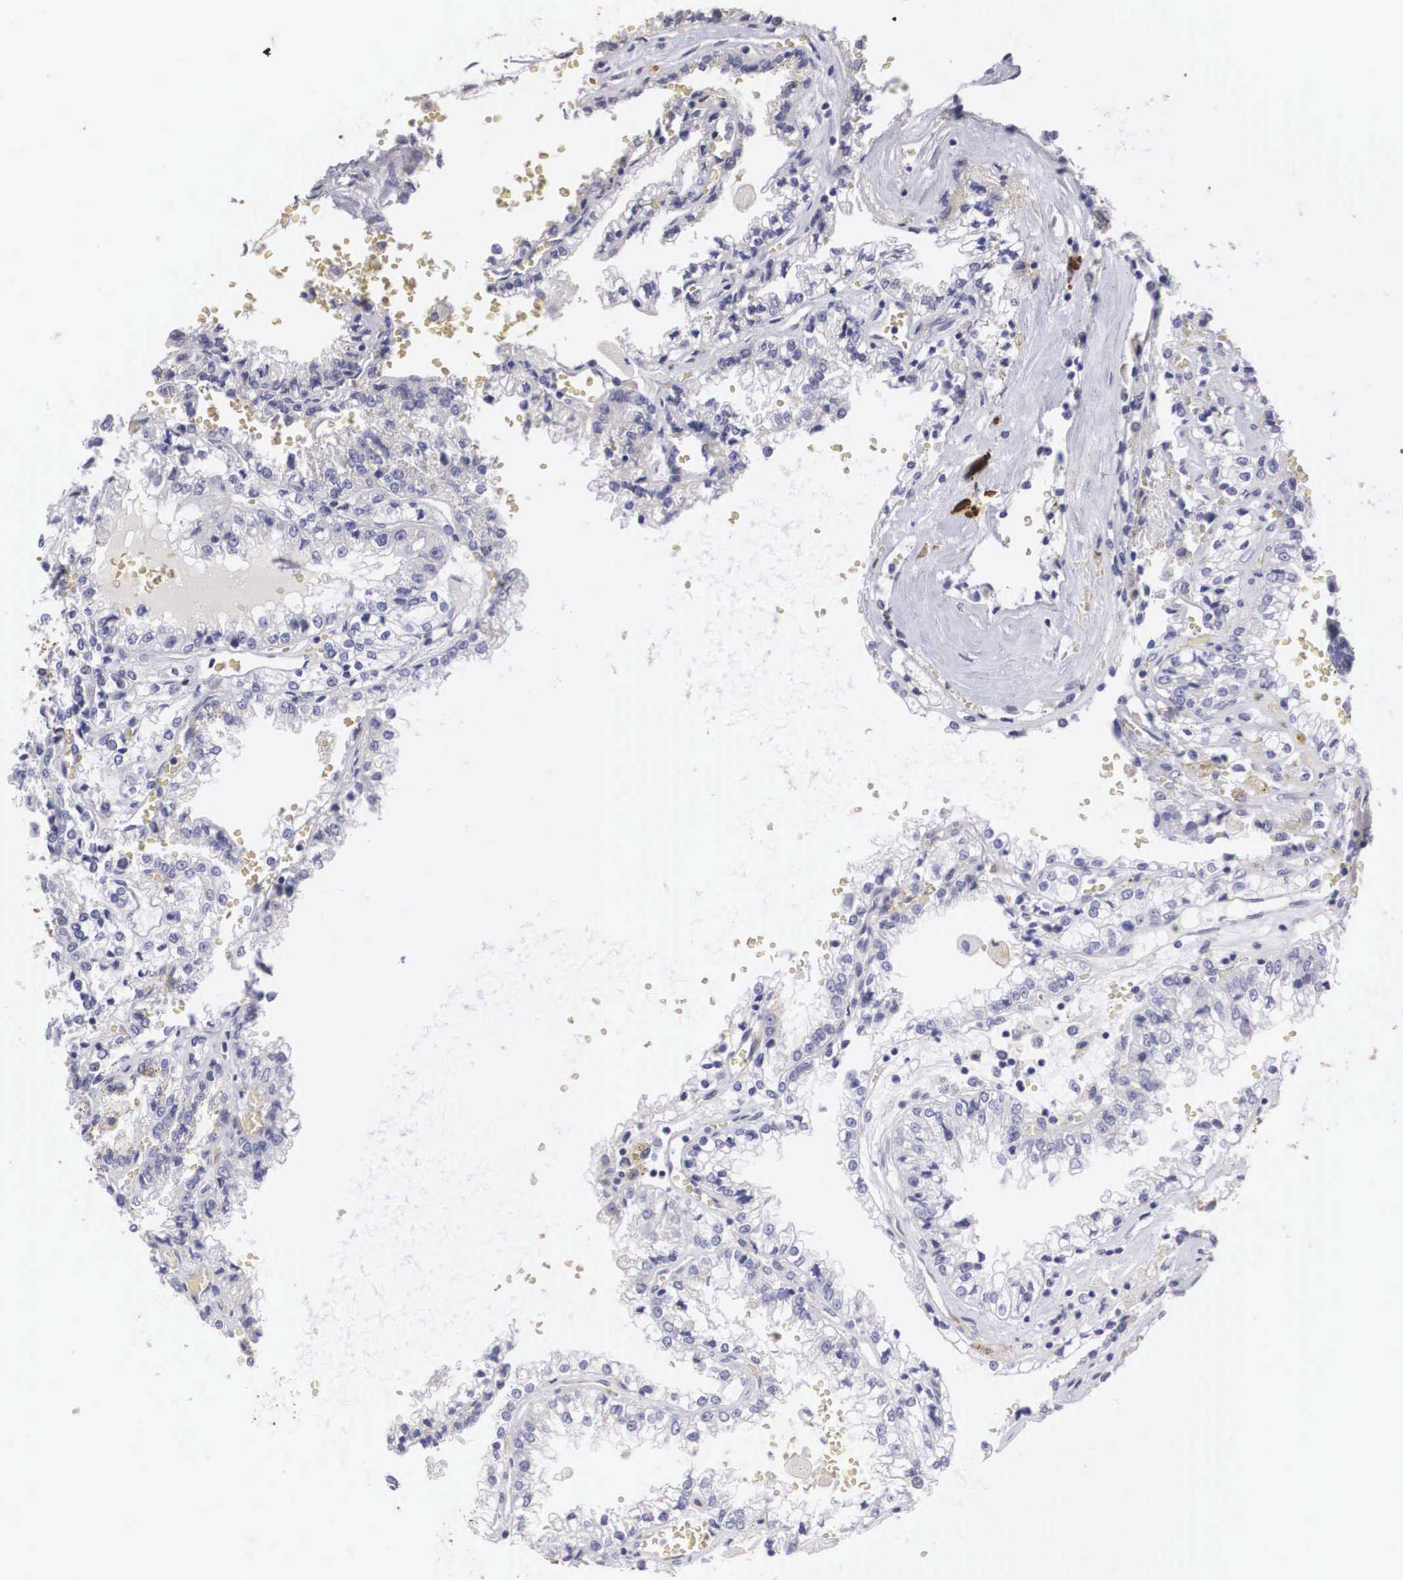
{"staining": {"intensity": "negative", "quantity": "none", "location": "none"}, "tissue": "renal cancer", "cell_type": "Tumor cells", "image_type": "cancer", "snomed": [{"axis": "morphology", "description": "Adenocarcinoma, NOS"}, {"axis": "topography", "description": "Kidney"}], "caption": "This is an IHC photomicrograph of human renal cancer (adenocarcinoma). There is no staining in tumor cells.", "gene": "ARMCX3", "patient": {"sex": "female", "age": 56}}